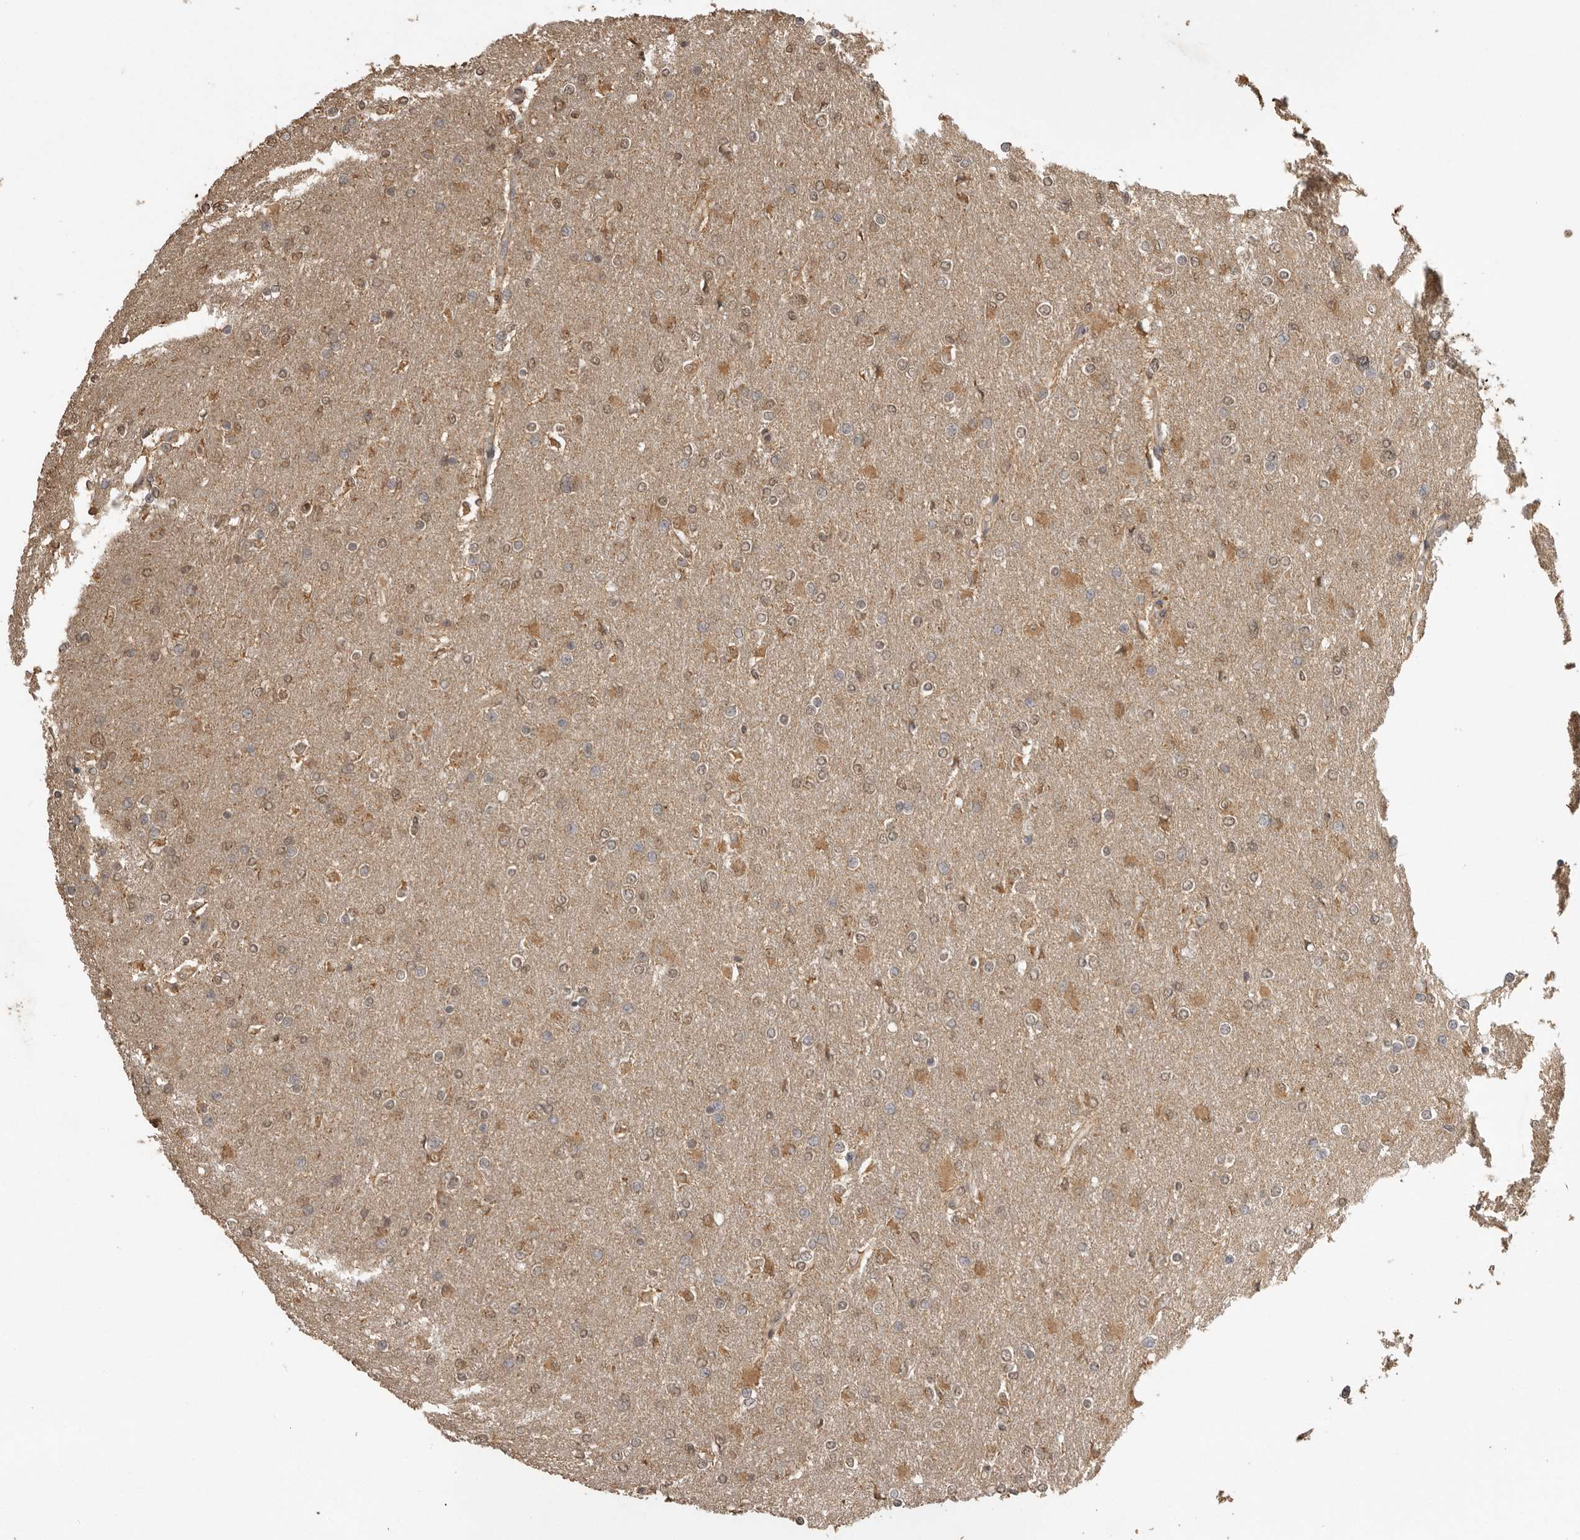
{"staining": {"intensity": "moderate", "quantity": "<25%", "location": "cytoplasmic/membranous"}, "tissue": "glioma", "cell_type": "Tumor cells", "image_type": "cancer", "snomed": [{"axis": "morphology", "description": "Glioma, malignant, High grade"}, {"axis": "topography", "description": "Cerebral cortex"}], "caption": "A brown stain shows moderate cytoplasmic/membranous staining of a protein in malignant glioma (high-grade) tumor cells. Immunohistochemistry stains the protein in brown and the nuclei are stained blue.", "gene": "JAG2", "patient": {"sex": "female", "age": 36}}